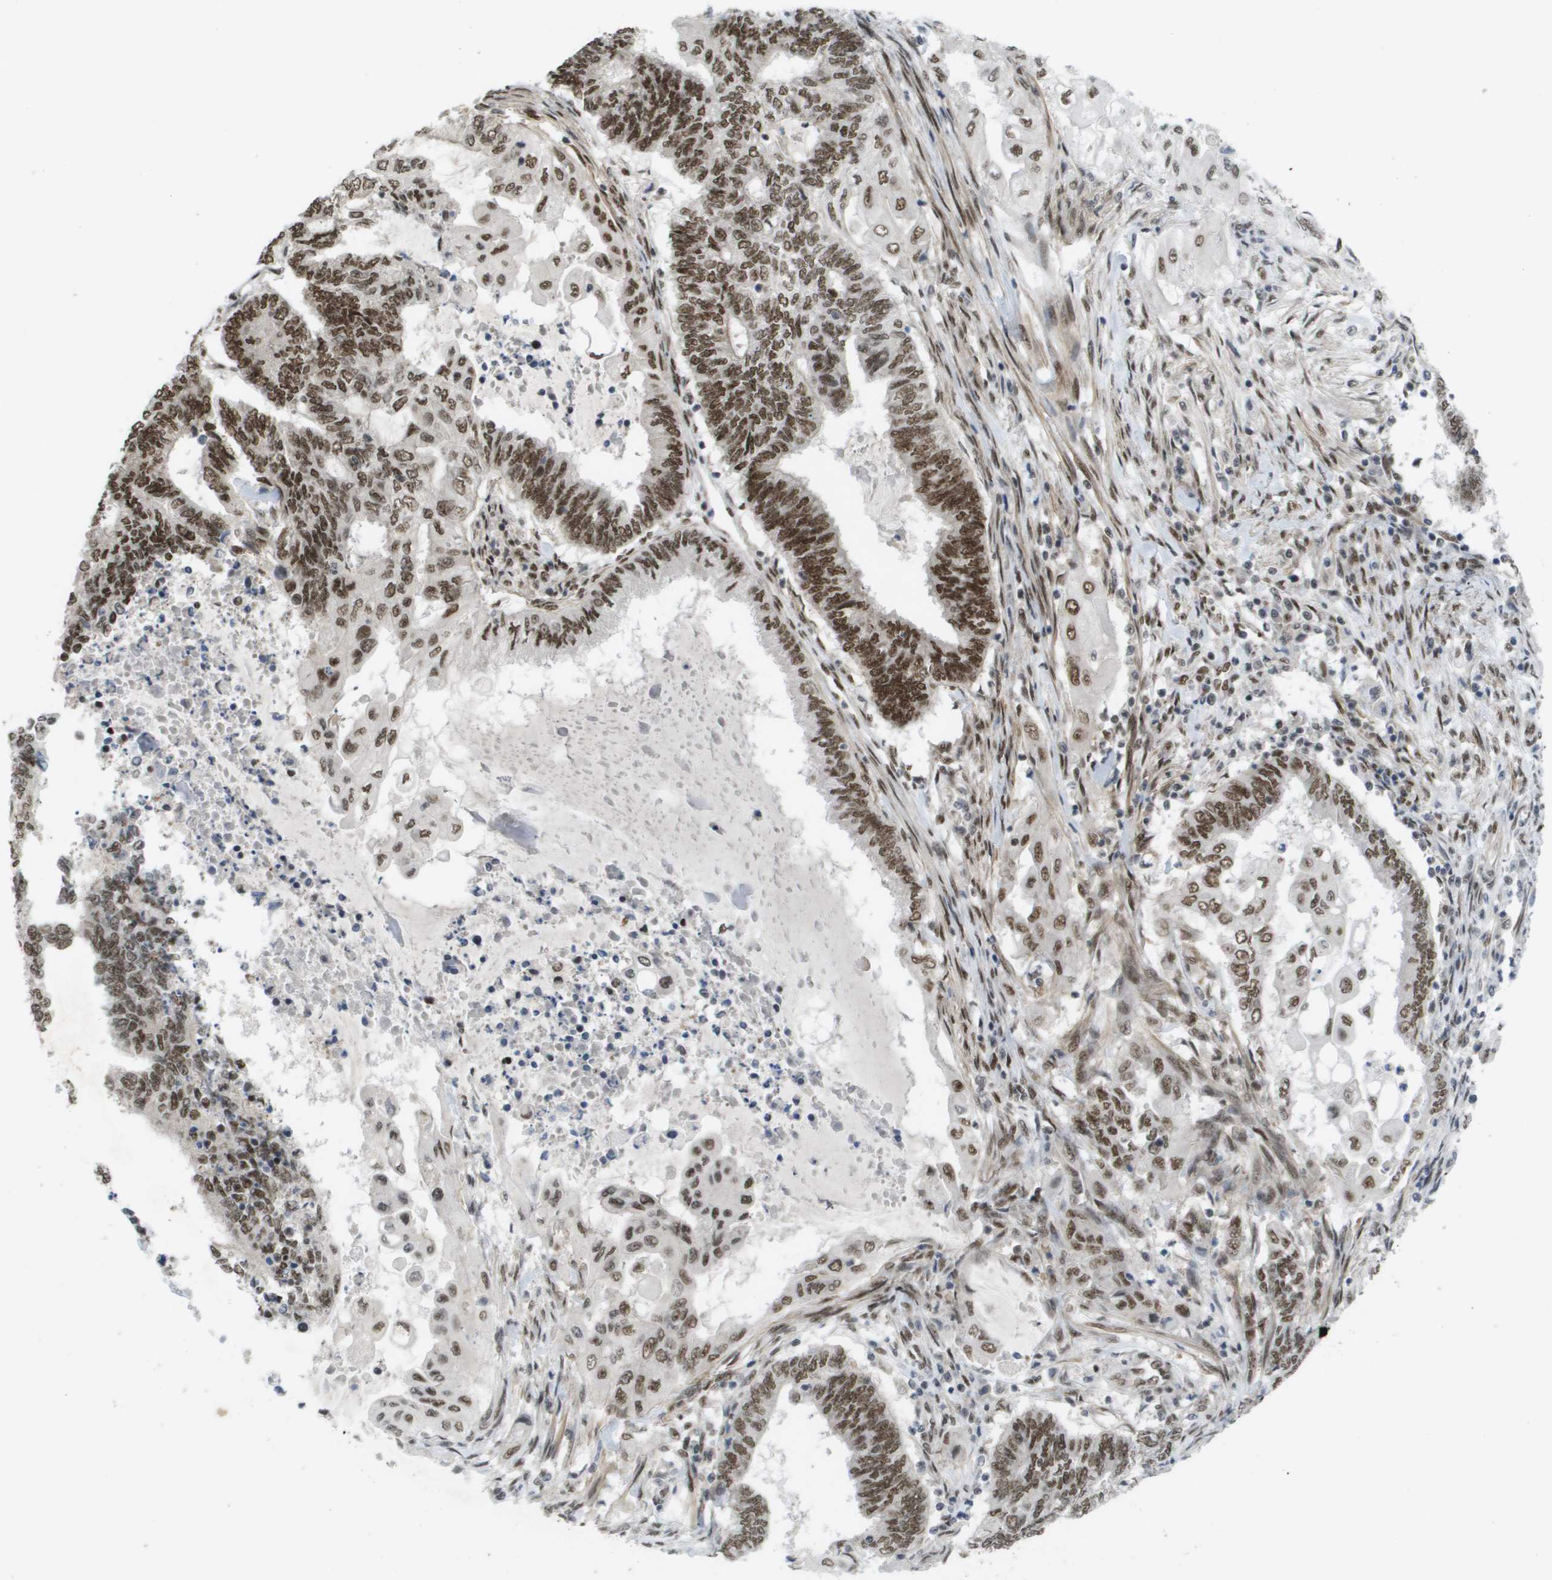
{"staining": {"intensity": "strong", "quantity": ">75%", "location": "nuclear"}, "tissue": "endometrial cancer", "cell_type": "Tumor cells", "image_type": "cancer", "snomed": [{"axis": "morphology", "description": "Adenocarcinoma, NOS"}, {"axis": "topography", "description": "Uterus"}, {"axis": "topography", "description": "Endometrium"}], "caption": "A brown stain shows strong nuclear staining of a protein in endometrial cancer tumor cells.", "gene": "CDT1", "patient": {"sex": "female", "age": 70}}